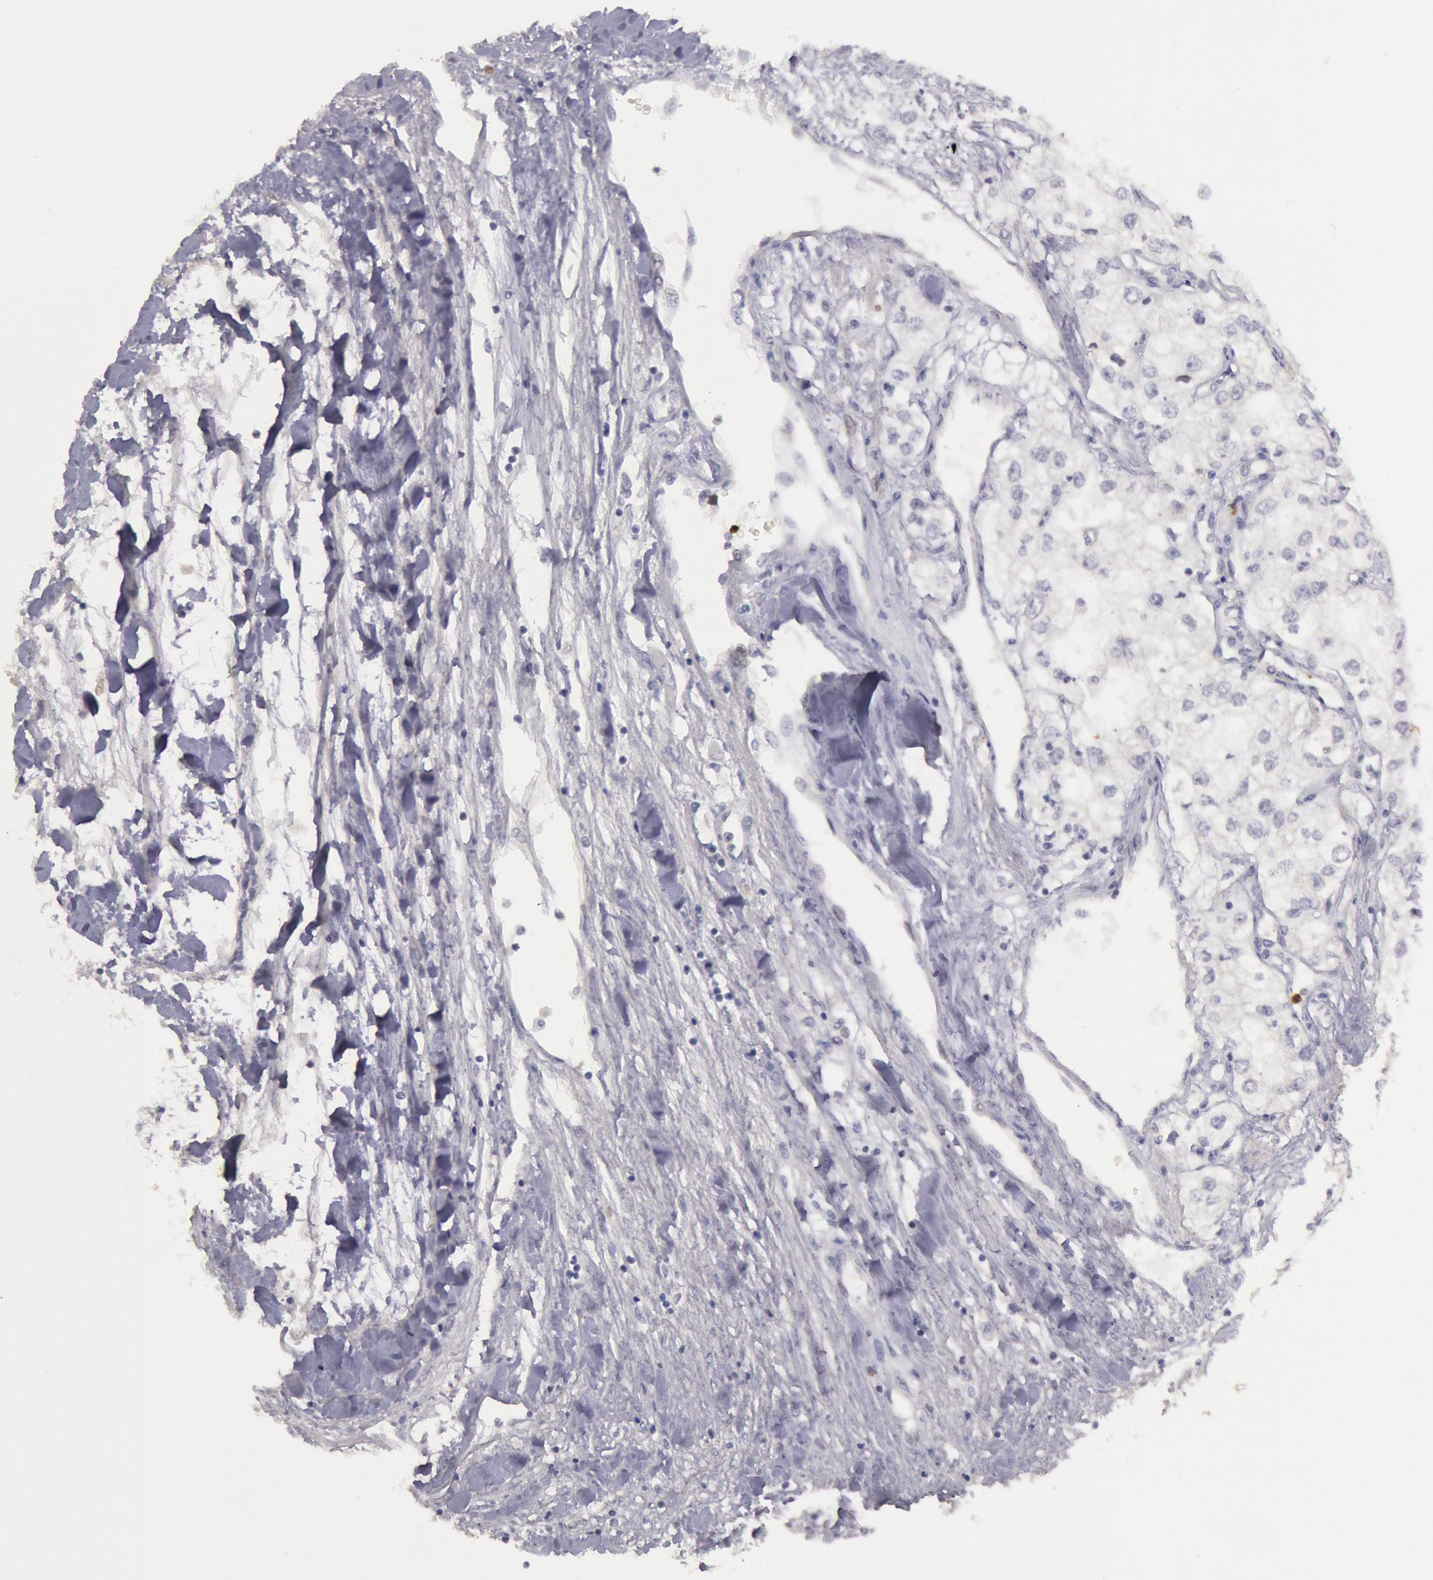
{"staining": {"intensity": "negative", "quantity": "none", "location": "none"}, "tissue": "renal cancer", "cell_type": "Tumor cells", "image_type": "cancer", "snomed": [{"axis": "morphology", "description": "Adenocarcinoma, NOS"}, {"axis": "topography", "description": "Kidney"}], "caption": "The immunohistochemistry micrograph has no significant expression in tumor cells of renal adenocarcinoma tissue. The staining was performed using DAB (3,3'-diaminobenzidine) to visualize the protein expression in brown, while the nuclei were stained in blue with hematoxylin (Magnification: 20x).", "gene": "KDM6A", "patient": {"sex": "male", "age": 57}}